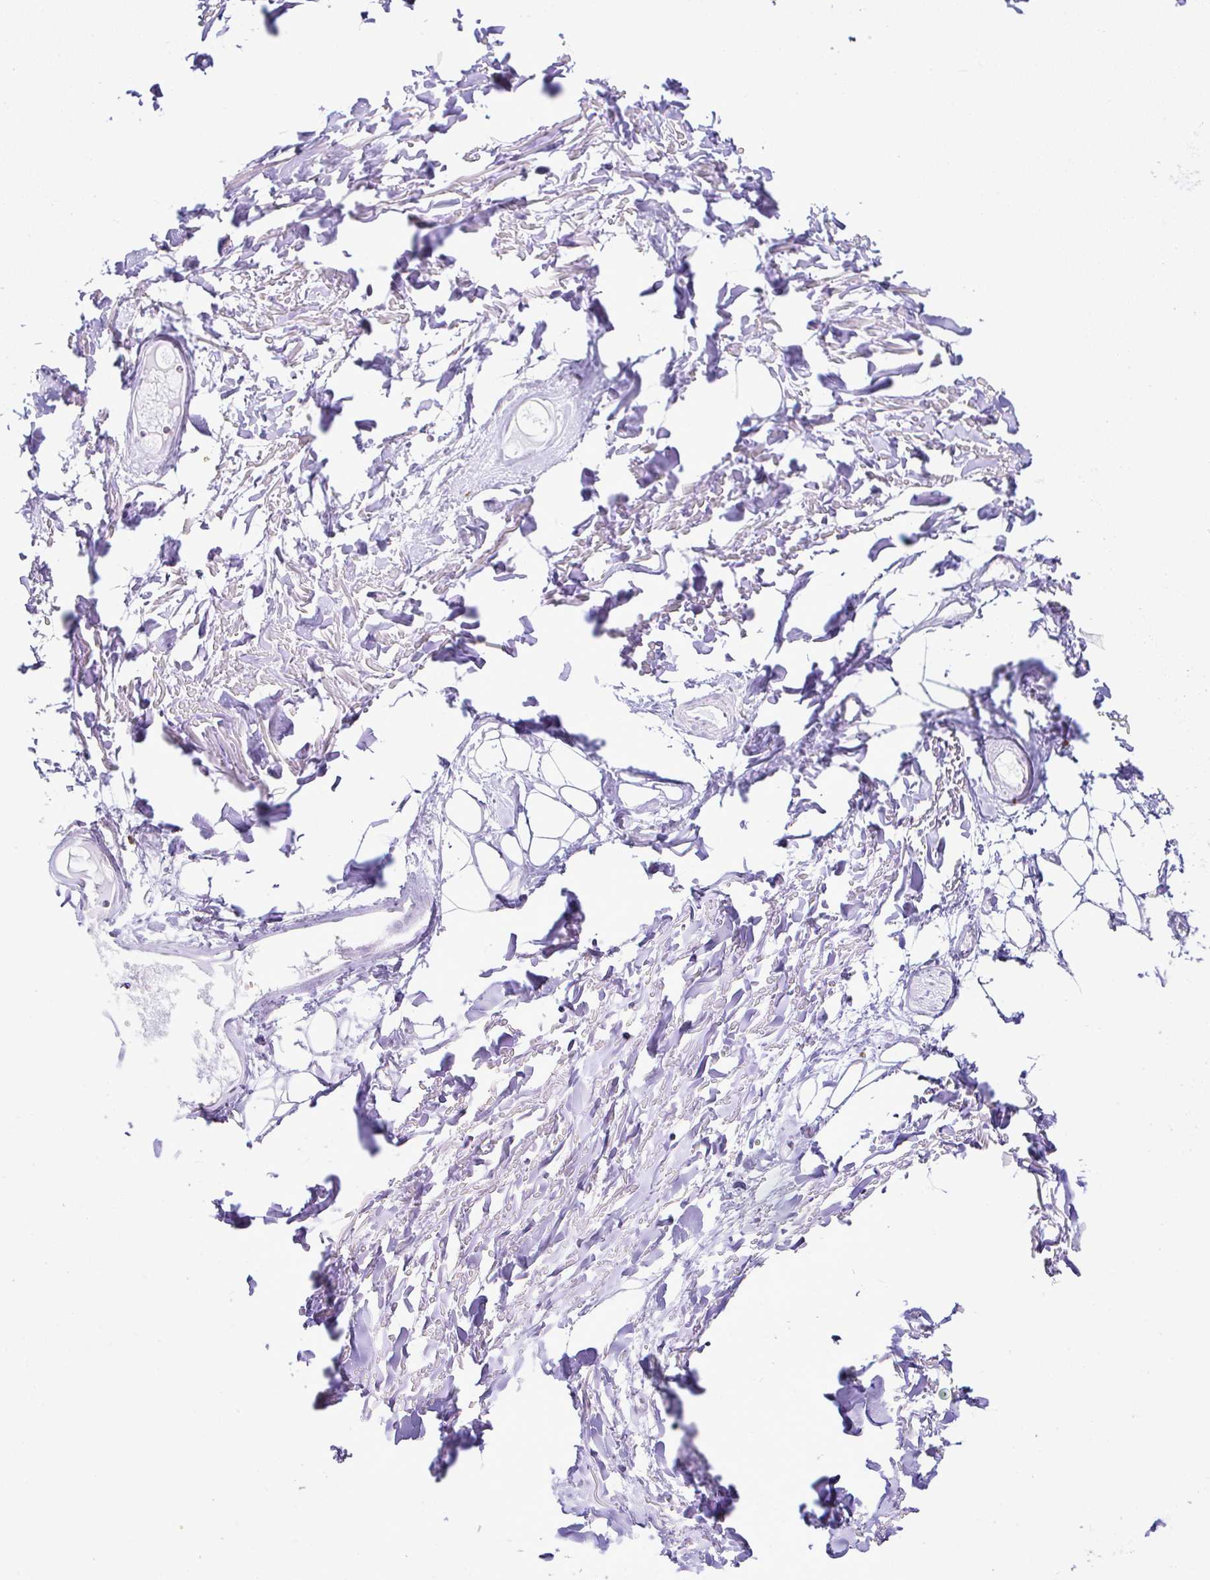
{"staining": {"intensity": "negative", "quantity": "none", "location": "none"}, "tissue": "adipose tissue", "cell_type": "Adipocytes", "image_type": "normal", "snomed": [{"axis": "morphology", "description": "Normal tissue, NOS"}, {"axis": "topography", "description": "Cartilage tissue"}], "caption": "This is a photomicrograph of immunohistochemistry staining of normal adipose tissue, which shows no expression in adipocytes. The staining is performed using DAB (3,3'-diaminobenzidine) brown chromogen with nuclei counter-stained in using hematoxylin.", "gene": "PTPN2", "patient": {"sex": "male", "age": 57}}